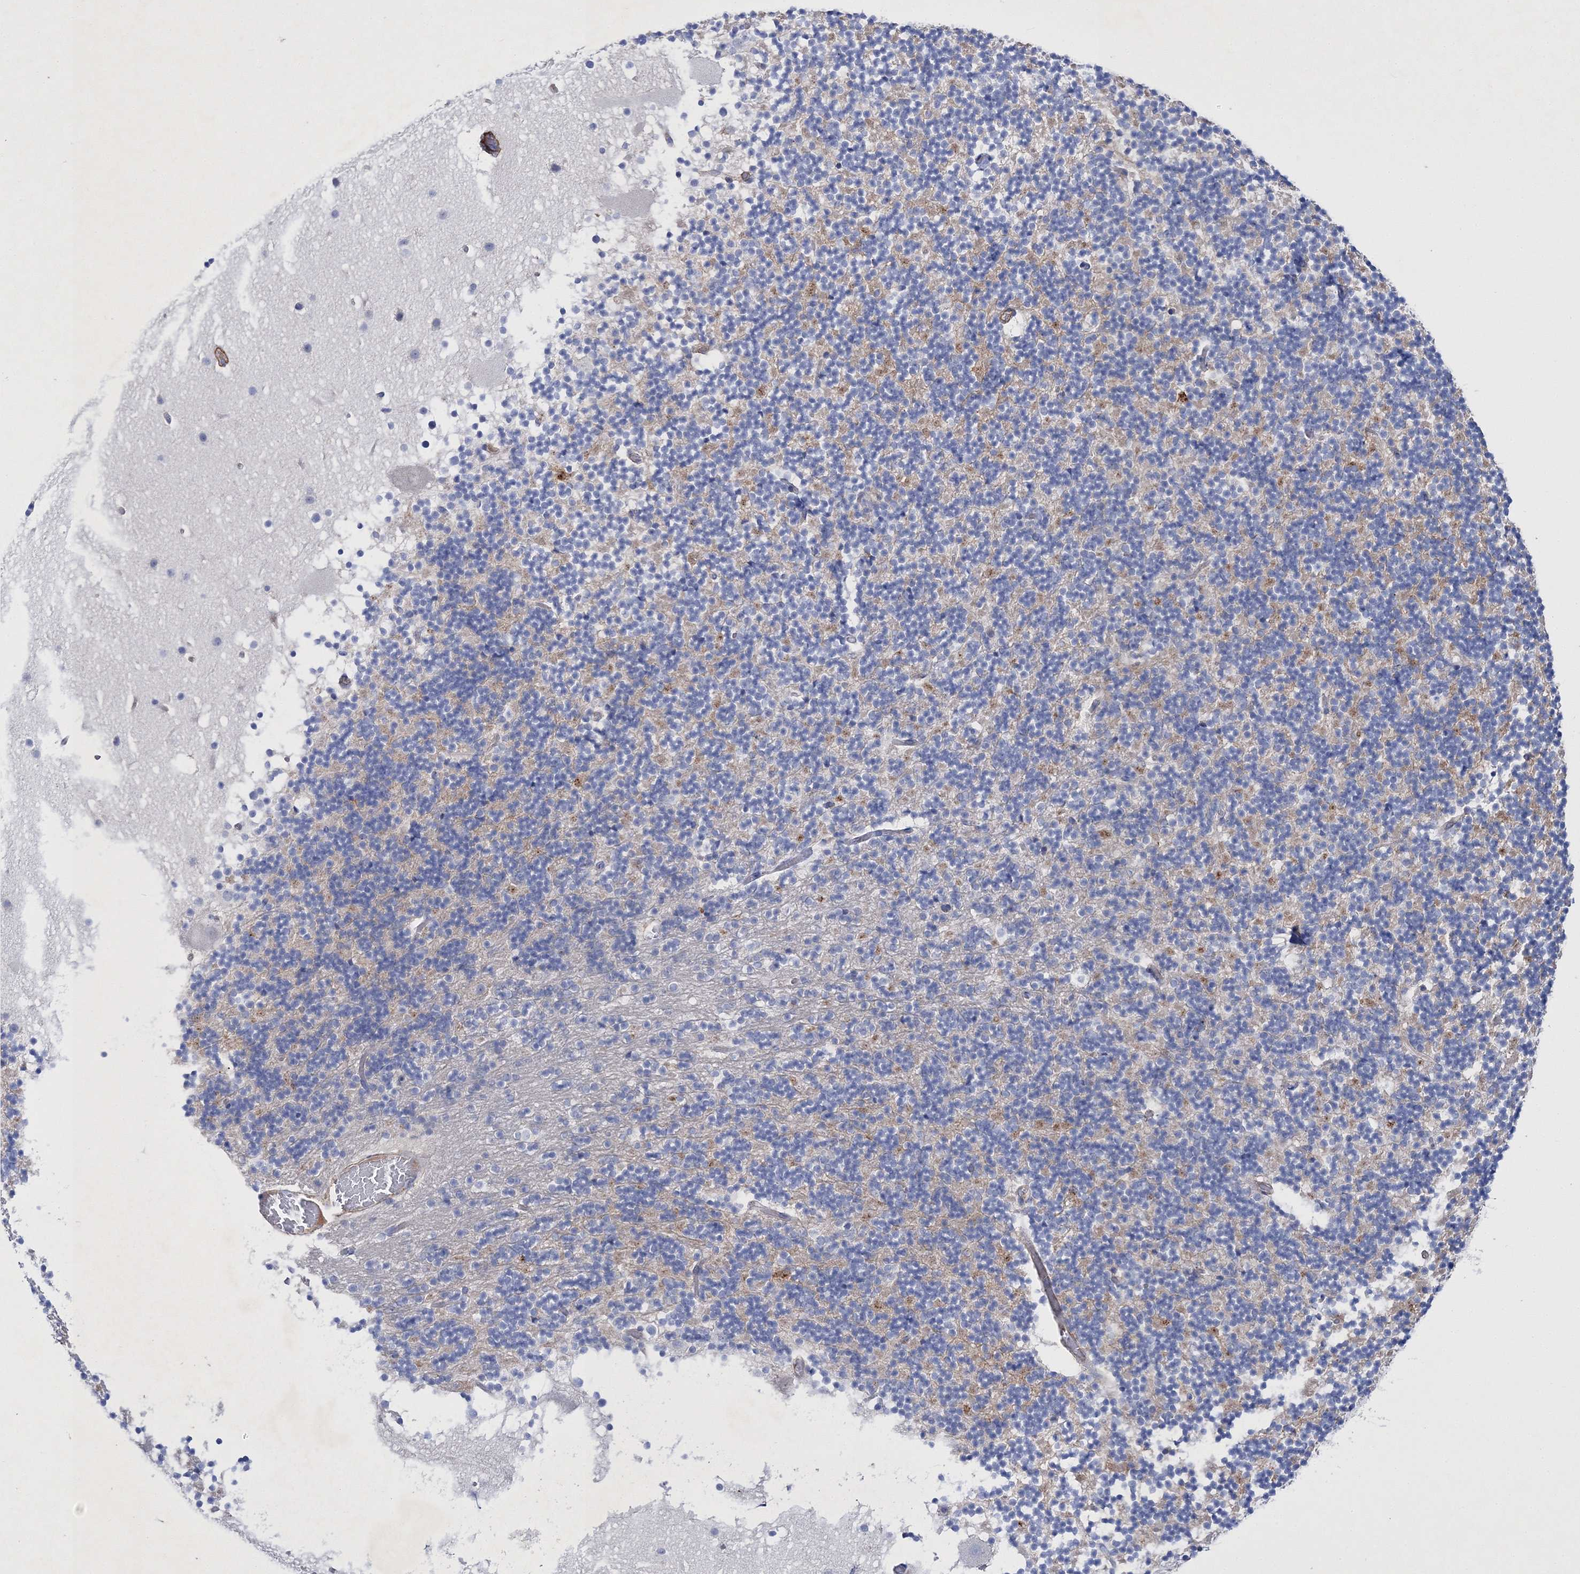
{"staining": {"intensity": "moderate", "quantity": "<25%", "location": "cytoplasmic/membranous"}, "tissue": "cerebellum", "cell_type": "Cells in granular layer", "image_type": "normal", "snomed": [{"axis": "morphology", "description": "Normal tissue, NOS"}, {"axis": "topography", "description": "Cerebellum"}], "caption": "Unremarkable cerebellum demonstrates moderate cytoplasmic/membranous staining in about <25% of cells in granular layer (Brightfield microscopy of DAB IHC at high magnification)..", "gene": "RTN2", "patient": {"sex": "male", "age": 57}}